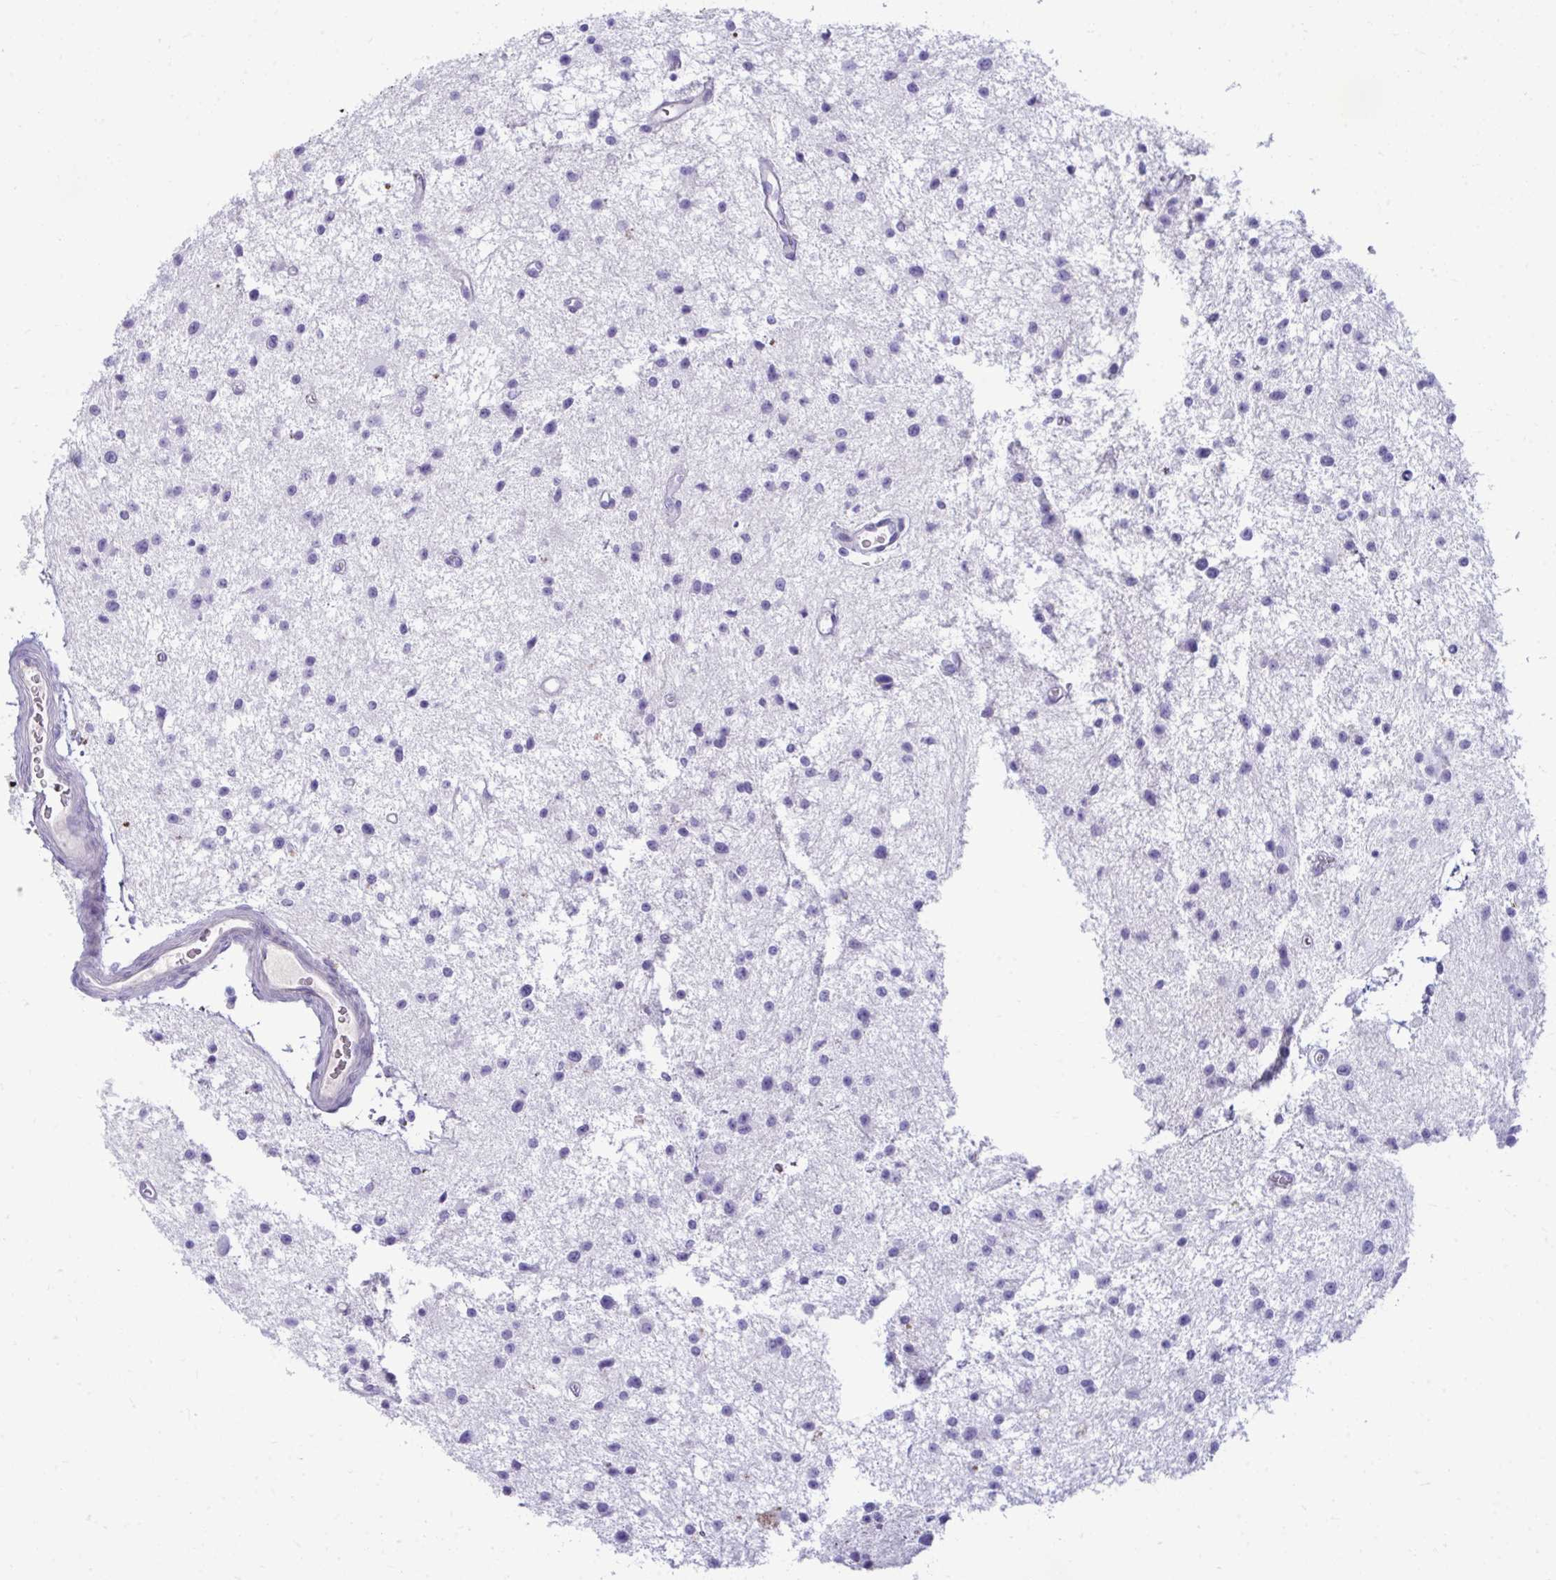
{"staining": {"intensity": "negative", "quantity": "none", "location": "none"}, "tissue": "glioma", "cell_type": "Tumor cells", "image_type": "cancer", "snomed": [{"axis": "morphology", "description": "Glioma, malignant, Low grade"}, {"axis": "topography", "description": "Brain"}], "caption": "An image of human glioma is negative for staining in tumor cells.", "gene": "PIGZ", "patient": {"sex": "male", "age": 43}}